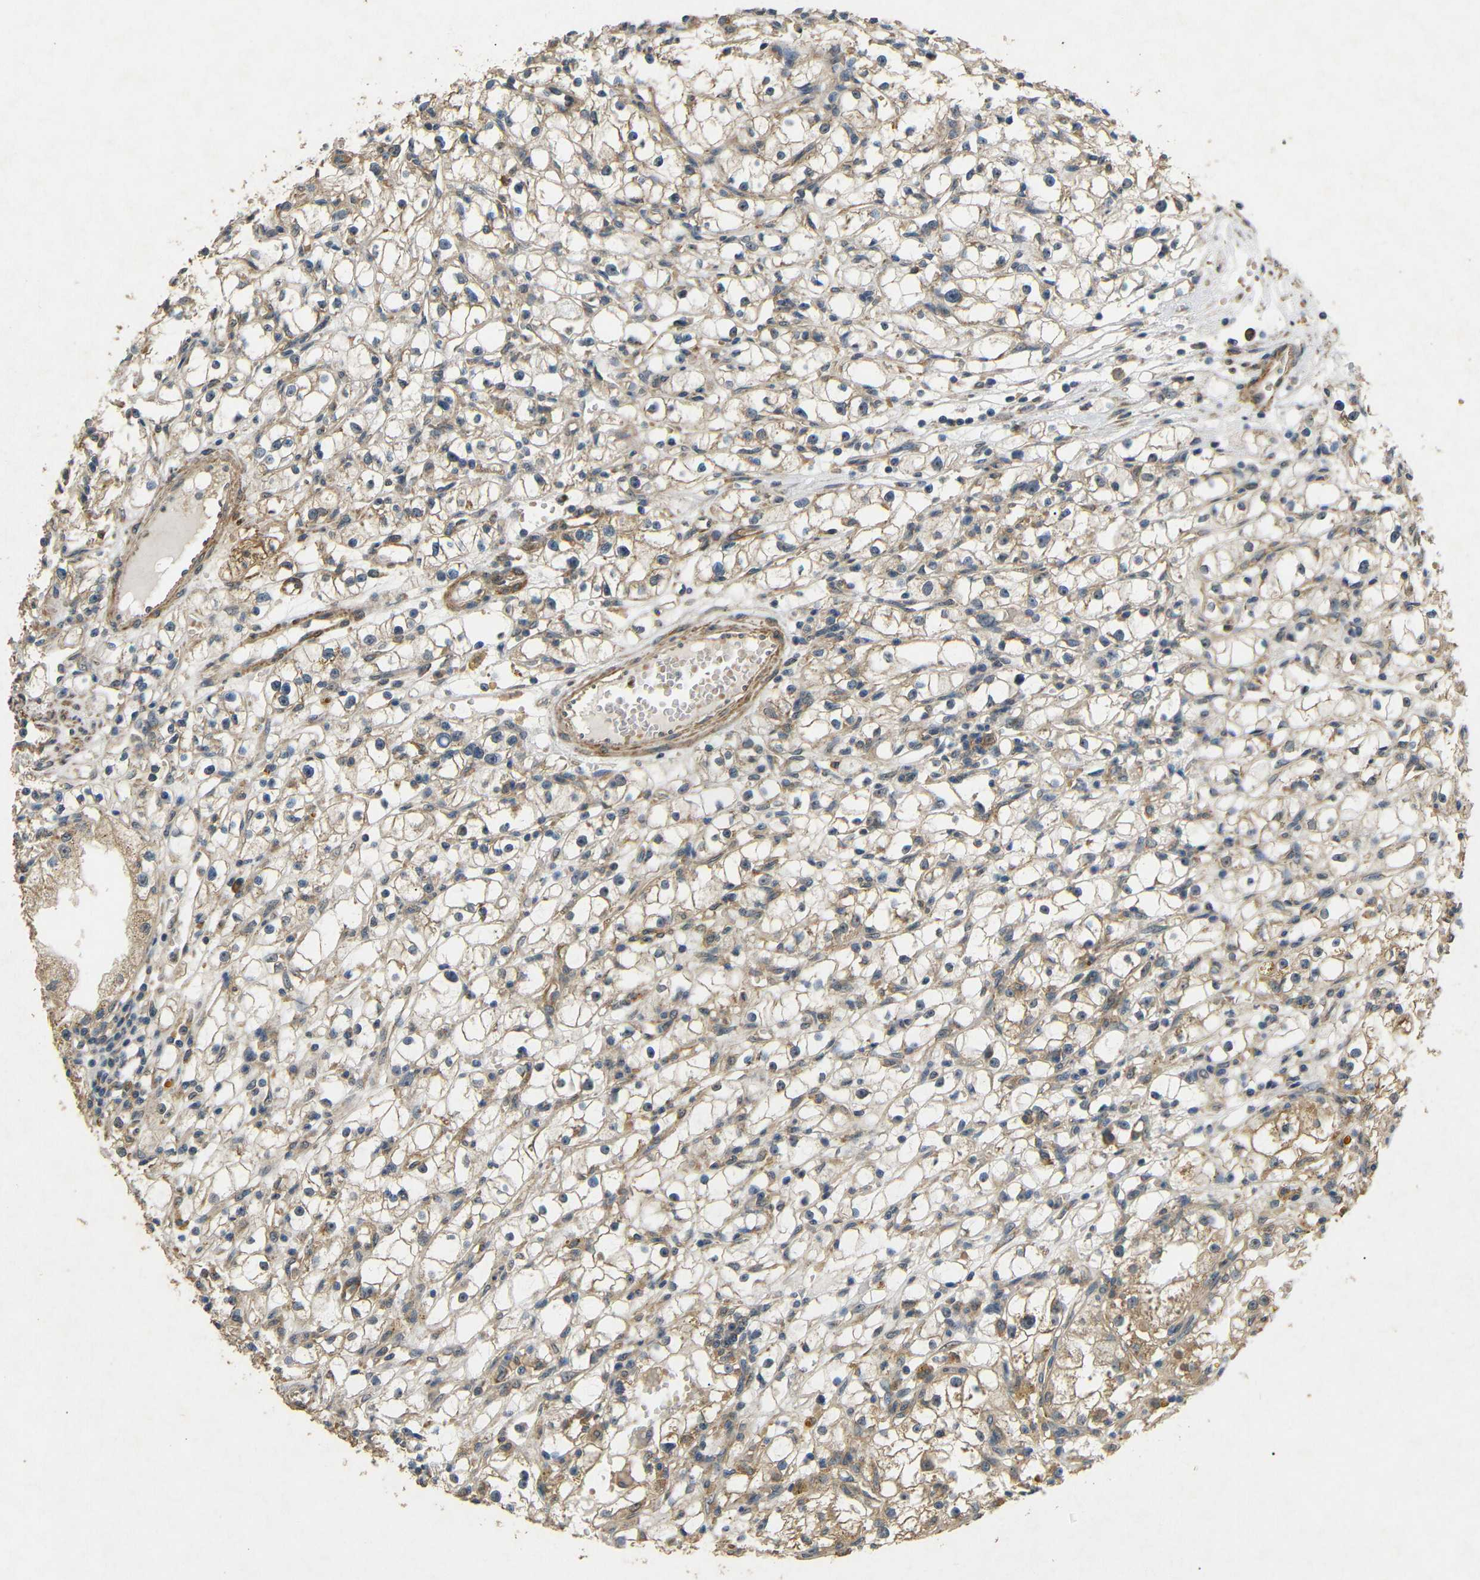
{"staining": {"intensity": "moderate", "quantity": ">75%", "location": "cytoplasmic/membranous"}, "tissue": "renal cancer", "cell_type": "Tumor cells", "image_type": "cancer", "snomed": [{"axis": "morphology", "description": "Adenocarcinoma, NOS"}, {"axis": "topography", "description": "Kidney"}], "caption": "The immunohistochemical stain labels moderate cytoplasmic/membranous positivity in tumor cells of renal cancer (adenocarcinoma) tissue. (DAB IHC, brown staining for protein, blue staining for nuclei).", "gene": "BNIP3", "patient": {"sex": "male", "age": 56}}